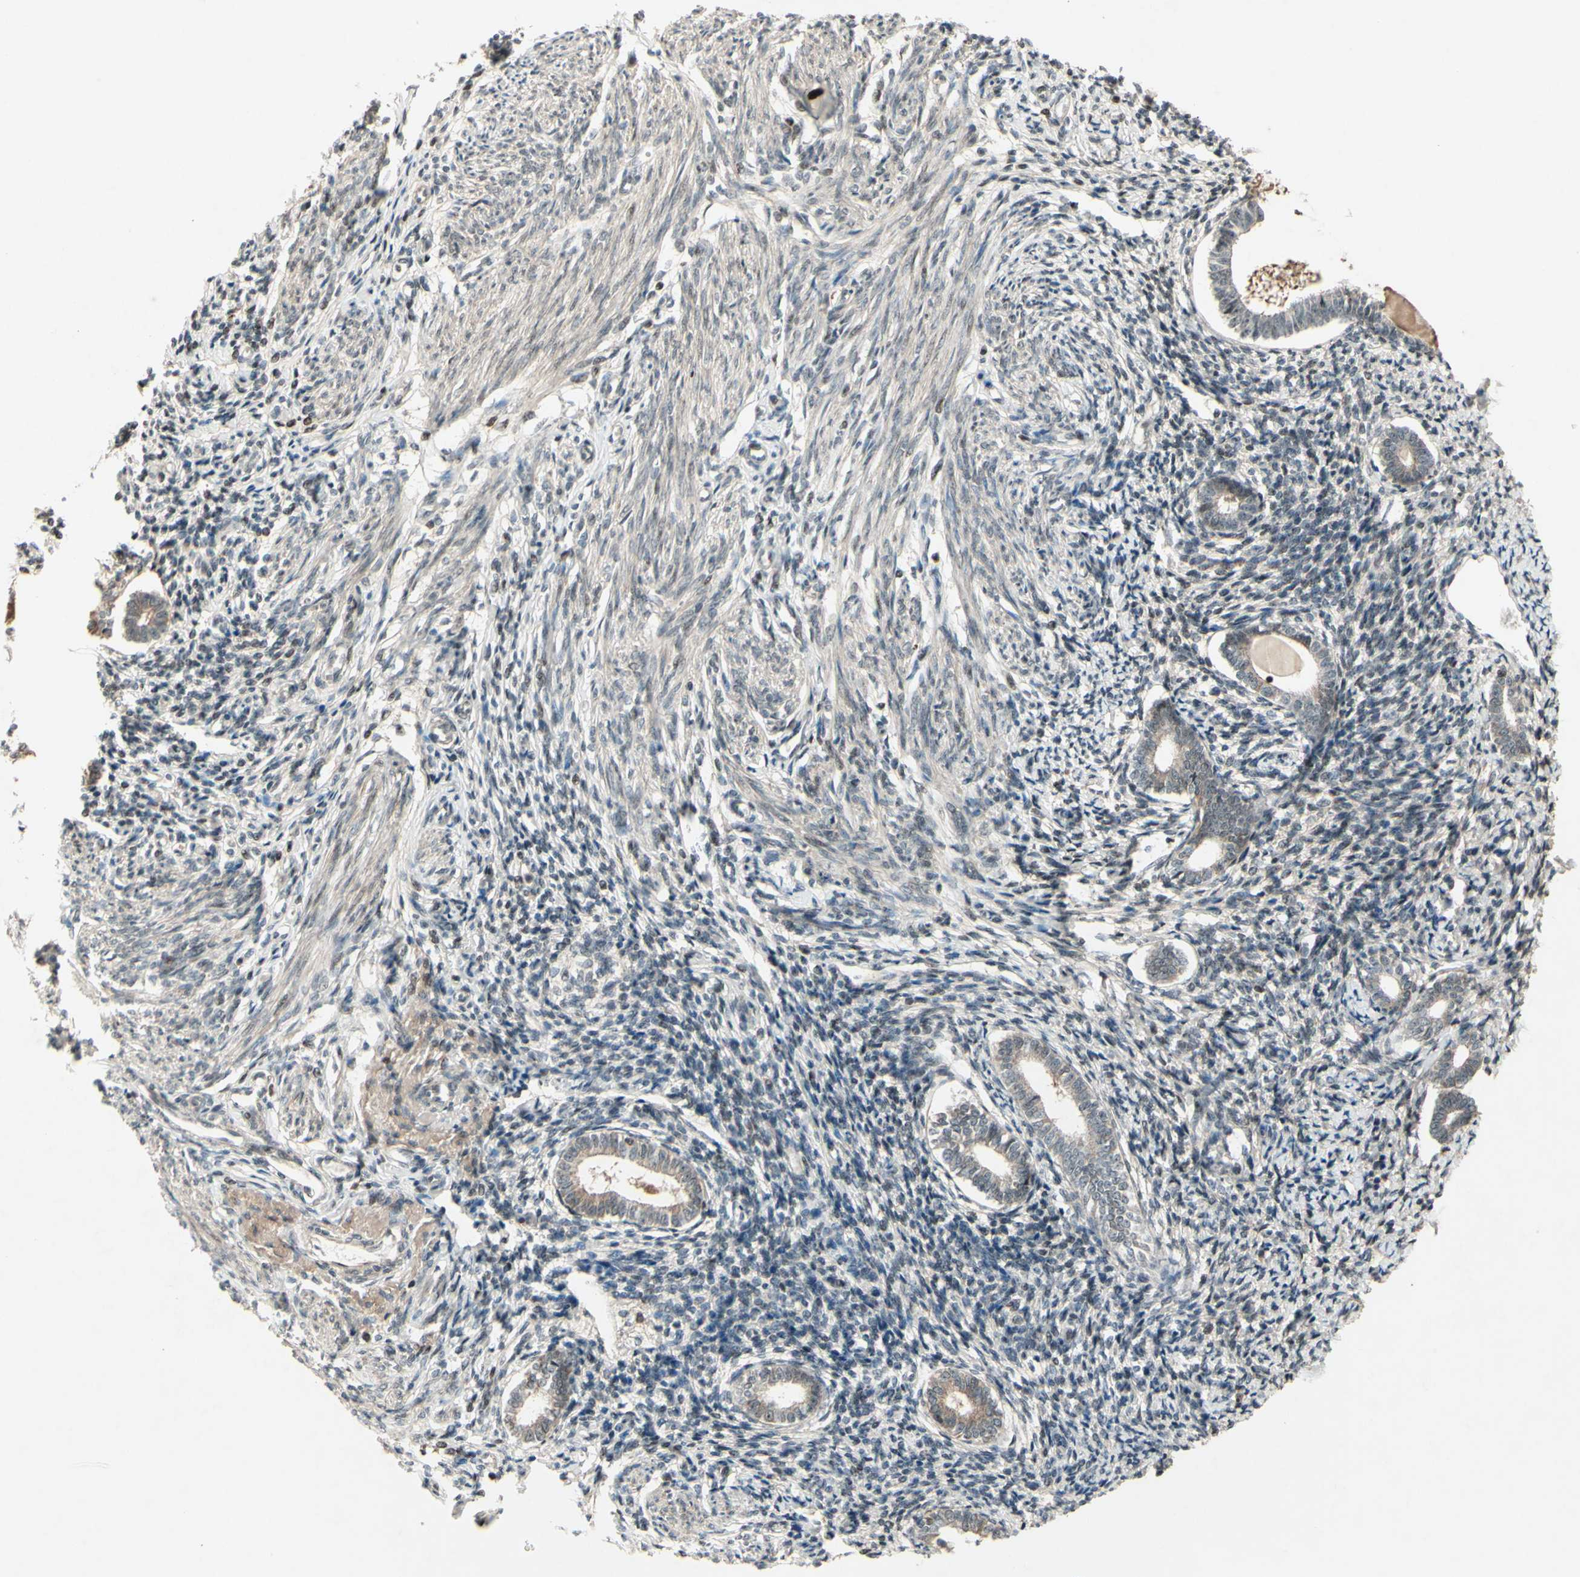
{"staining": {"intensity": "weak", "quantity": "25%-75%", "location": "cytoplasmic/membranous,nuclear"}, "tissue": "endometrium", "cell_type": "Cells in endometrial stroma", "image_type": "normal", "snomed": [{"axis": "morphology", "description": "Normal tissue, NOS"}, {"axis": "topography", "description": "Endometrium"}], "caption": "Protein staining by immunohistochemistry exhibits weak cytoplasmic/membranous,nuclear positivity in approximately 25%-75% of cells in endometrial stroma in benign endometrium. (DAB (3,3'-diaminobenzidine) IHC with brightfield microscopy, high magnification).", "gene": "SNW1", "patient": {"sex": "female", "age": 71}}